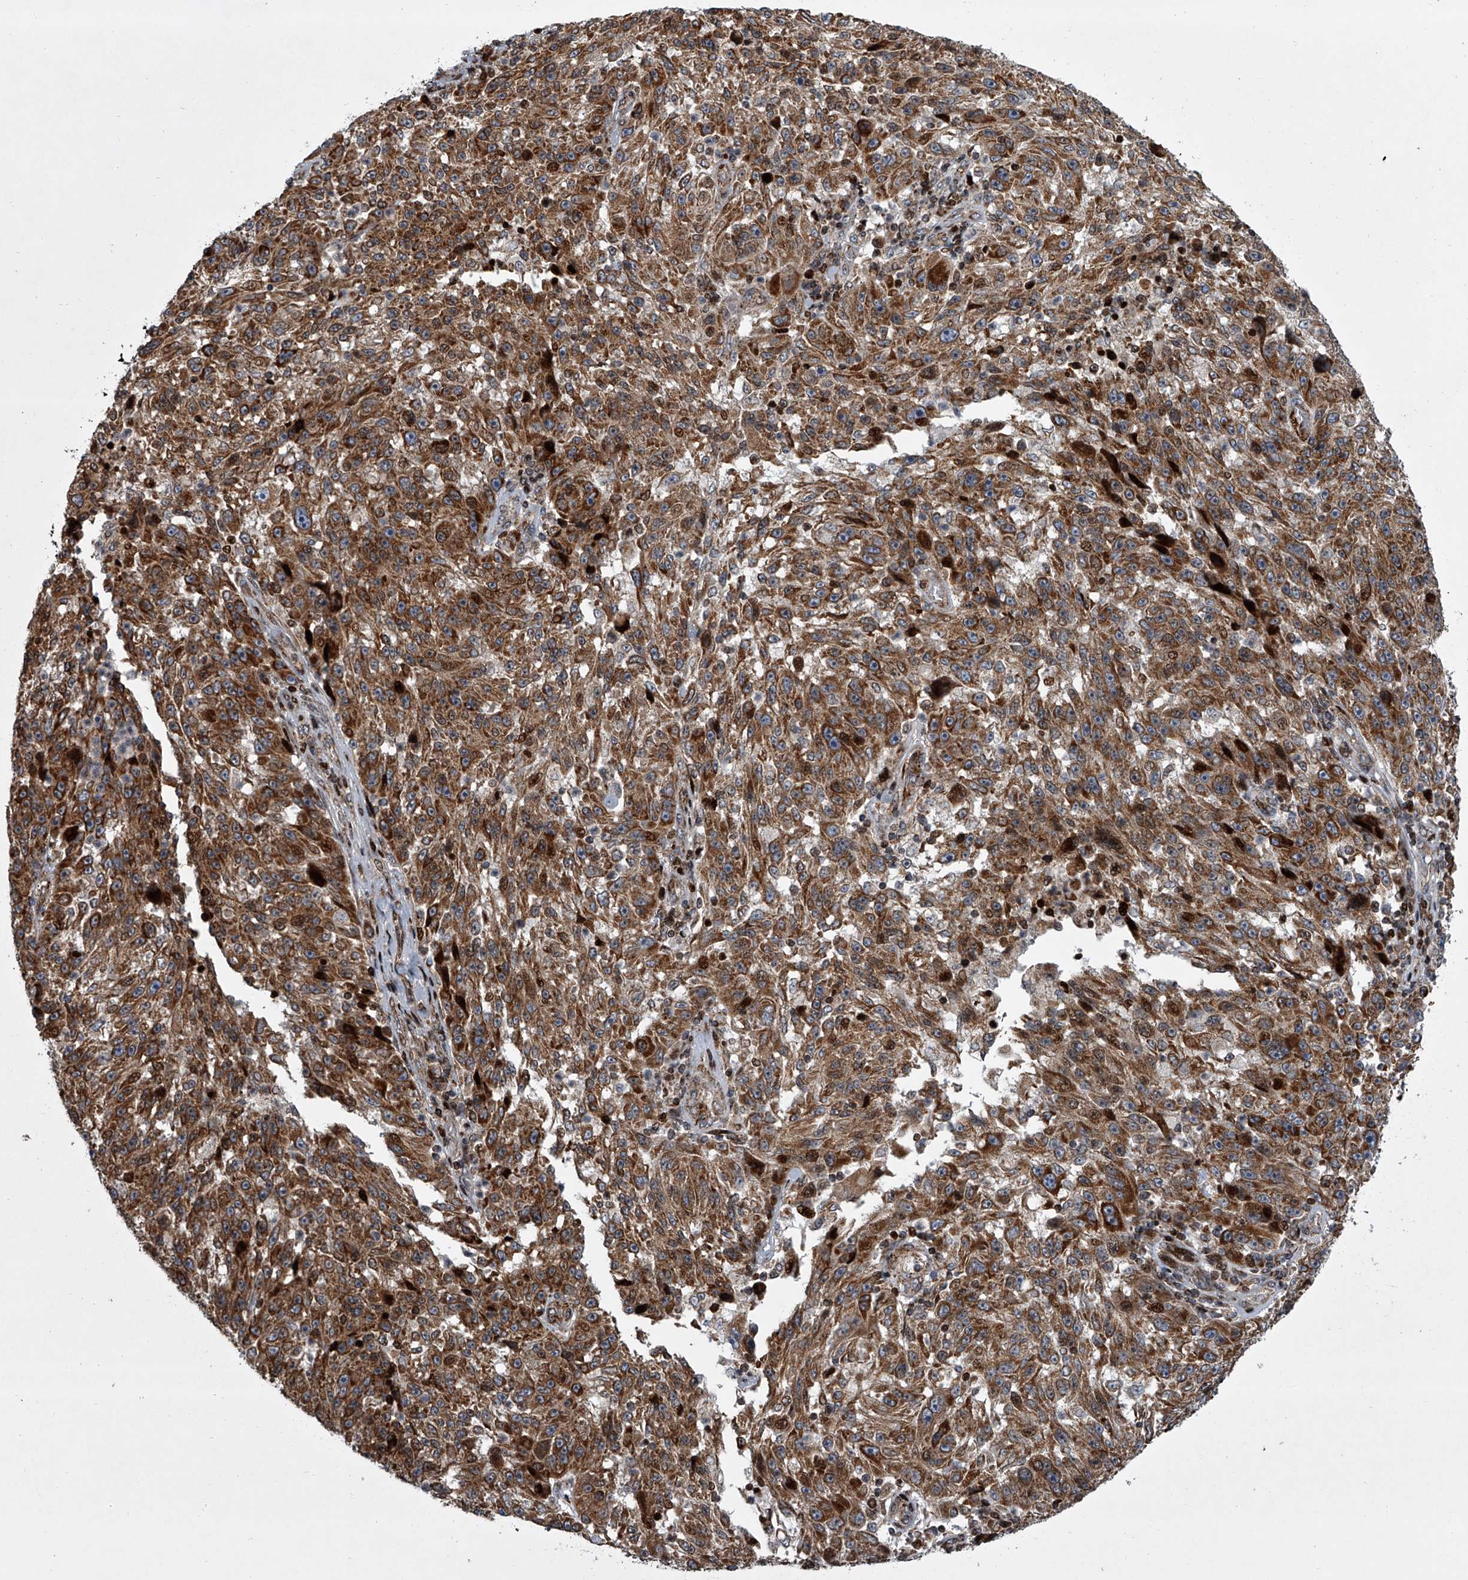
{"staining": {"intensity": "strong", "quantity": ">75%", "location": "cytoplasmic/membranous"}, "tissue": "melanoma", "cell_type": "Tumor cells", "image_type": "cancer", "snomed": [{"axis": "morphology", "description": "Malignant melanoma, NOS"}, {"axis": "topography", "description": "Skin"}], "caption": "Protein expression by IHC shows strong cytoplasmic/membranous staining in about >75% of tumor cells in malignant melanoma.", "gene": "STRADA", "patient": {"sex": "male", "age": 53}}